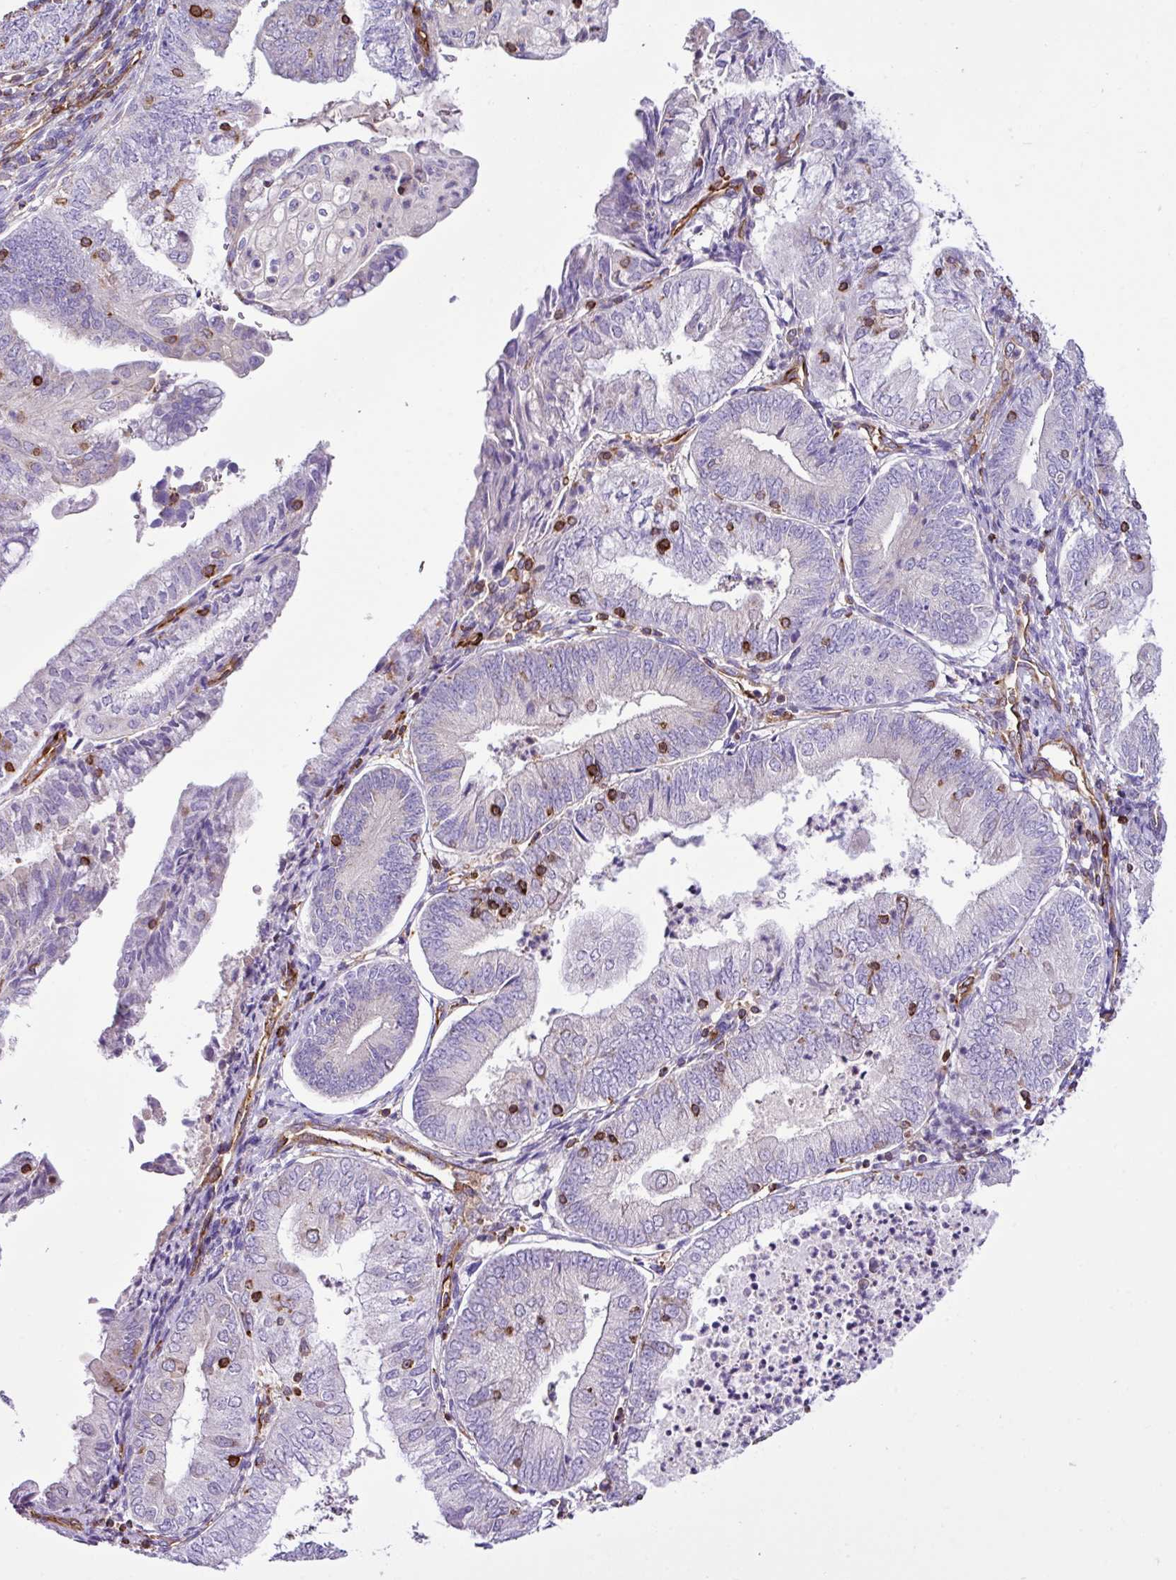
{"staining": {"intensity": "negative", "quantity": "none", "location": "none"}, "tissue": "endometrial cancer", "cell_type": "Tumor cells", "image_type": "cancer", "snomed": [{"axis": "morphology", "description": "Adenocarcinoma, NOS"}, {"axis": "topography", "description": "Endometrium"}], "caption": "Immunohistochemical staining of human endometrial adenocarcinoma shows no significant positivity in tumor cells. (Immunohistochemistry (ihc), brightfield microscopy, high magnification).", "gene": "EME2", "patient": {"sex": "female", "age": 55}}